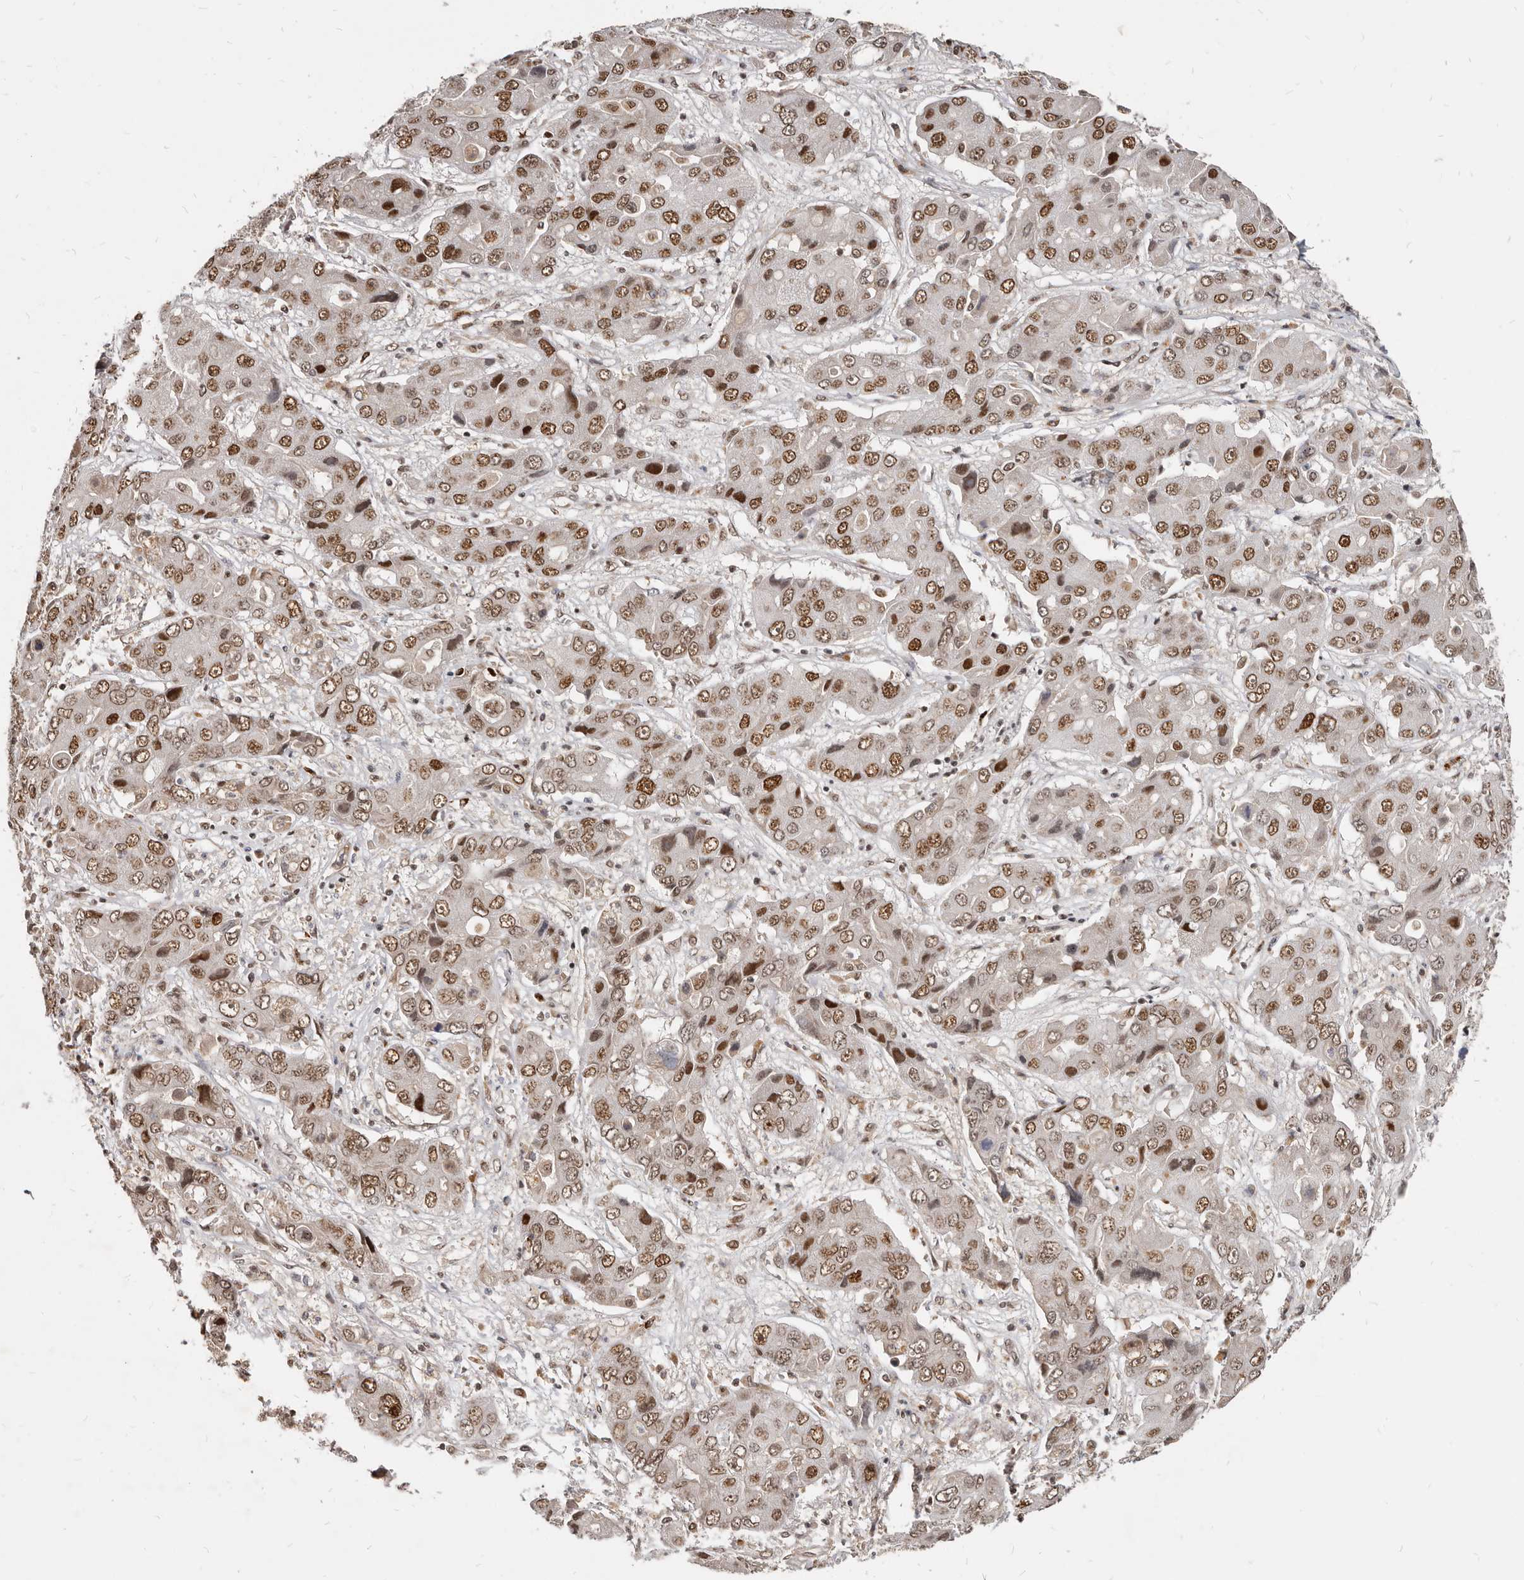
{"staining": {"intensity": "strong", "quantity": ">75%", "location": "nuclear"}, "tissue": "liver cancer", "cell_type": "Tumor cells", "image_type": "cancer", "snomed": [{"axis": "morphology", "description": "Cholangiocarcinoma"}, {"axis": "topography", "description": "Liver"}], "caption": "This histopathology image displays liver cancer stained with immunohistochemistry to label a protein in brown. The nuclear of tumor cells show strong positivity for the protein. Nuclei are counter-stained blue.", "gene": "ATF5", "patient": {"sex": "male", "age": 67}}